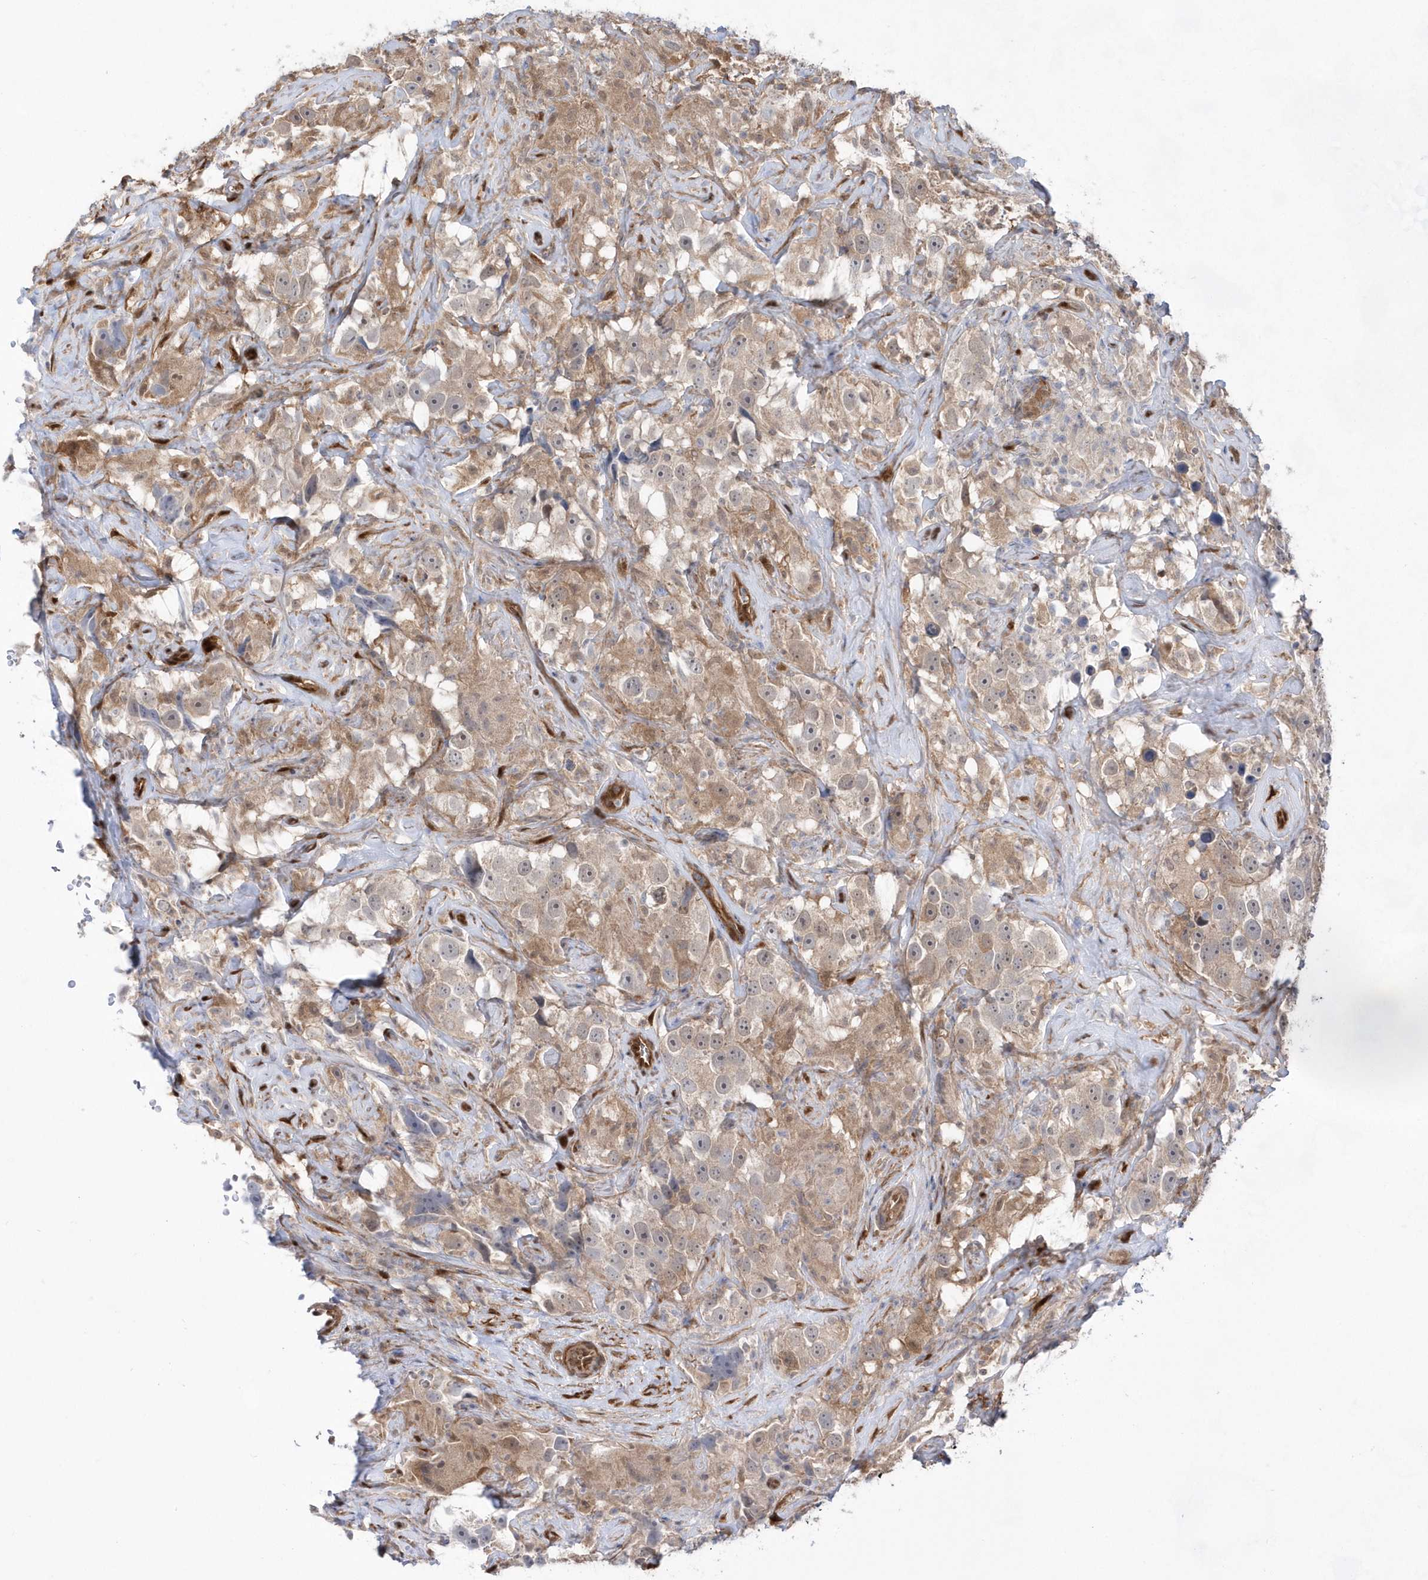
{"staining": {"intensity": "weak", "quantity": ">75%", "location": "cytoplasmic/membranous"}, "tissue": "testis cancer", "cell_type": "Tumor cells", "image_type": "cancer", "snomed": [{"axis": "morphology", "description": "Seminoma, NOS"}, {"axis": "topography", "description": "Testis"}], "caption": "Testis seminoma stained for a protein (brown) shows weak cytoplasmic/membranous positive staining in approximately >75% of tumor cells.", "gene": "BDH2", "patient": {"sex": "male", "age": 49}}